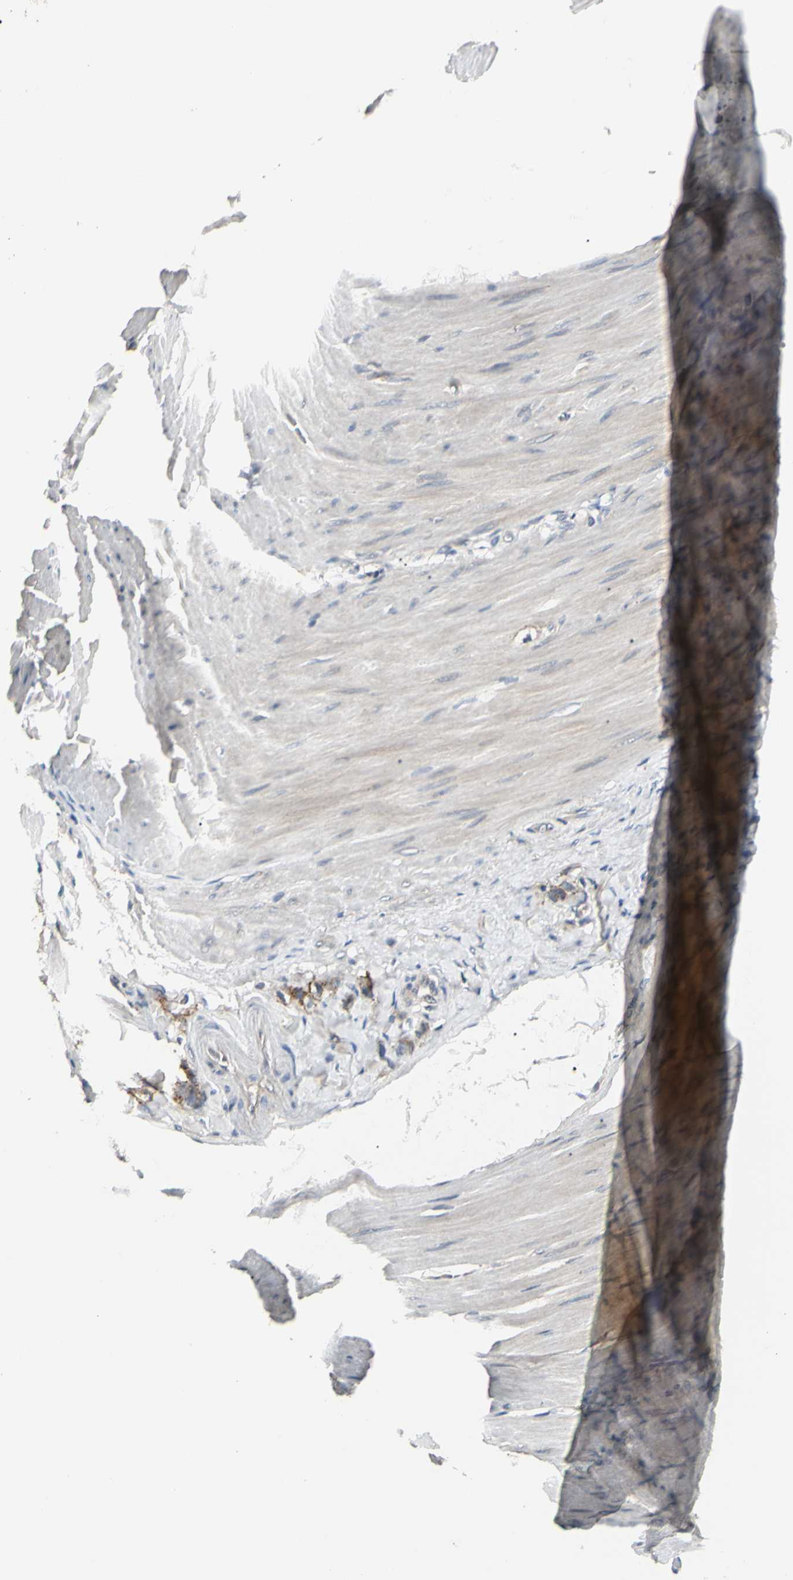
{"staining": {"intensity": "moderate", "quantity": "25%-75%", "location": "cytoplasmic/membranous"}, "tissue": "stomach cancer", "cell_type": "Tumor cells", "image_type": "cancer", "snomed": [{"axis": "morphology", "description": "Adenocarcinoma, NOS"}, {"axis": "topography", "description": "Stomach"}], "caption": "Stomach cancer (adenocarcinoma) stained with DAB immunohistochemistry exhibits medium levels of moderate cytoplasmic/membranous positivity in approximately 25%-75% of tumor cells.", "gene": "GREM1", "patient": {"sex": "male", "age": 82}}